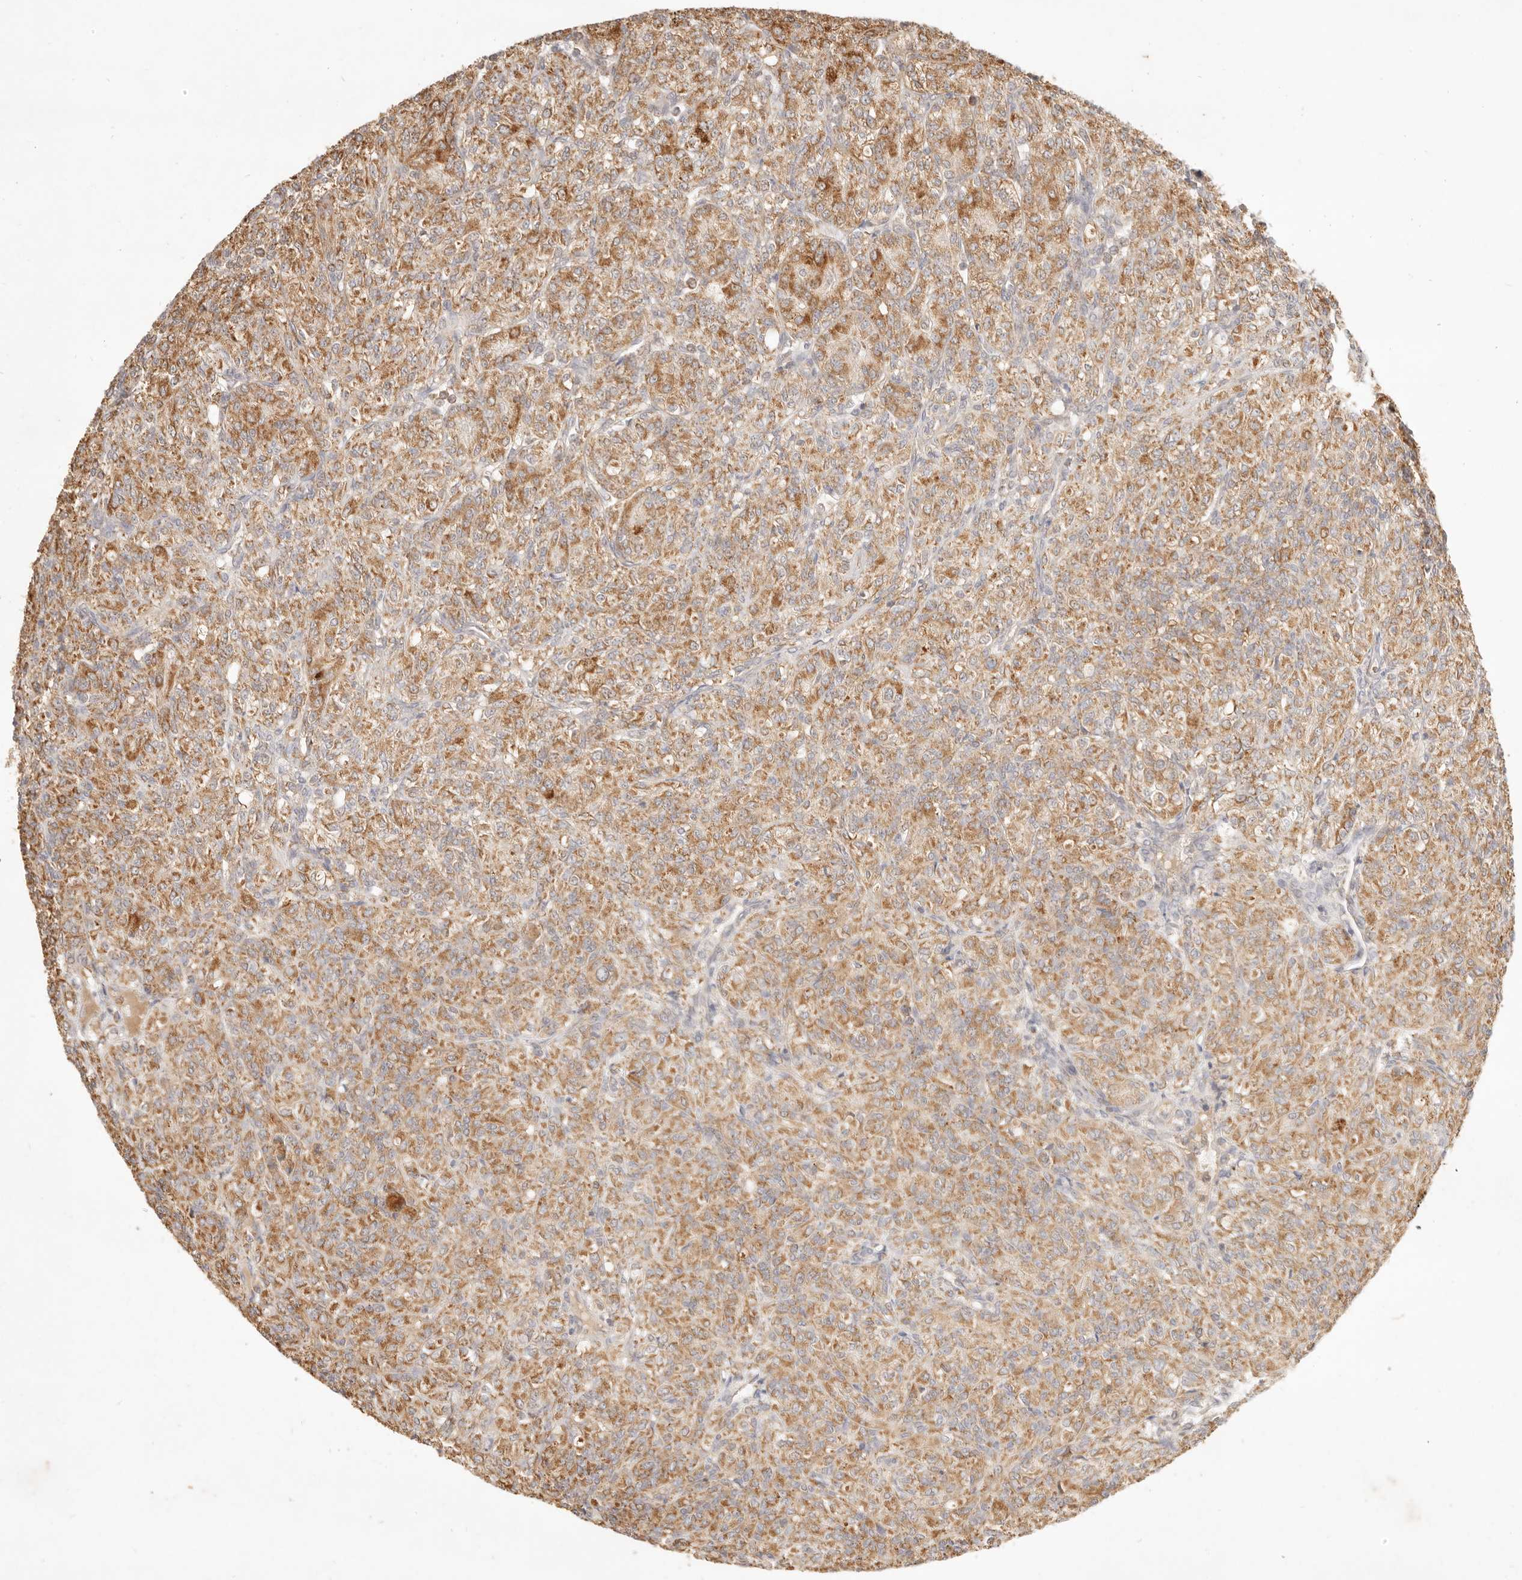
{"staining": {"intensity": "moderate", "quantity": ">75%", "location": "cytoplasmic/membranous"}, "tissue": "renal cancer", "cell_type": "Tumor cells", "image_type": "cancer", "snomed": [{"axis": "morphology", "description": "Adenocarcinoma, NOS"}, {"axis": "topography", "description": "Kidney"}], "caption": "Renal cancer (adenocarcinoma) stained for a protein shows moderate cytoplasmic/membranous positivity in tumor cells.", "gene": "CPLANE2", "patient": {"sex": "male", "age": 77}}